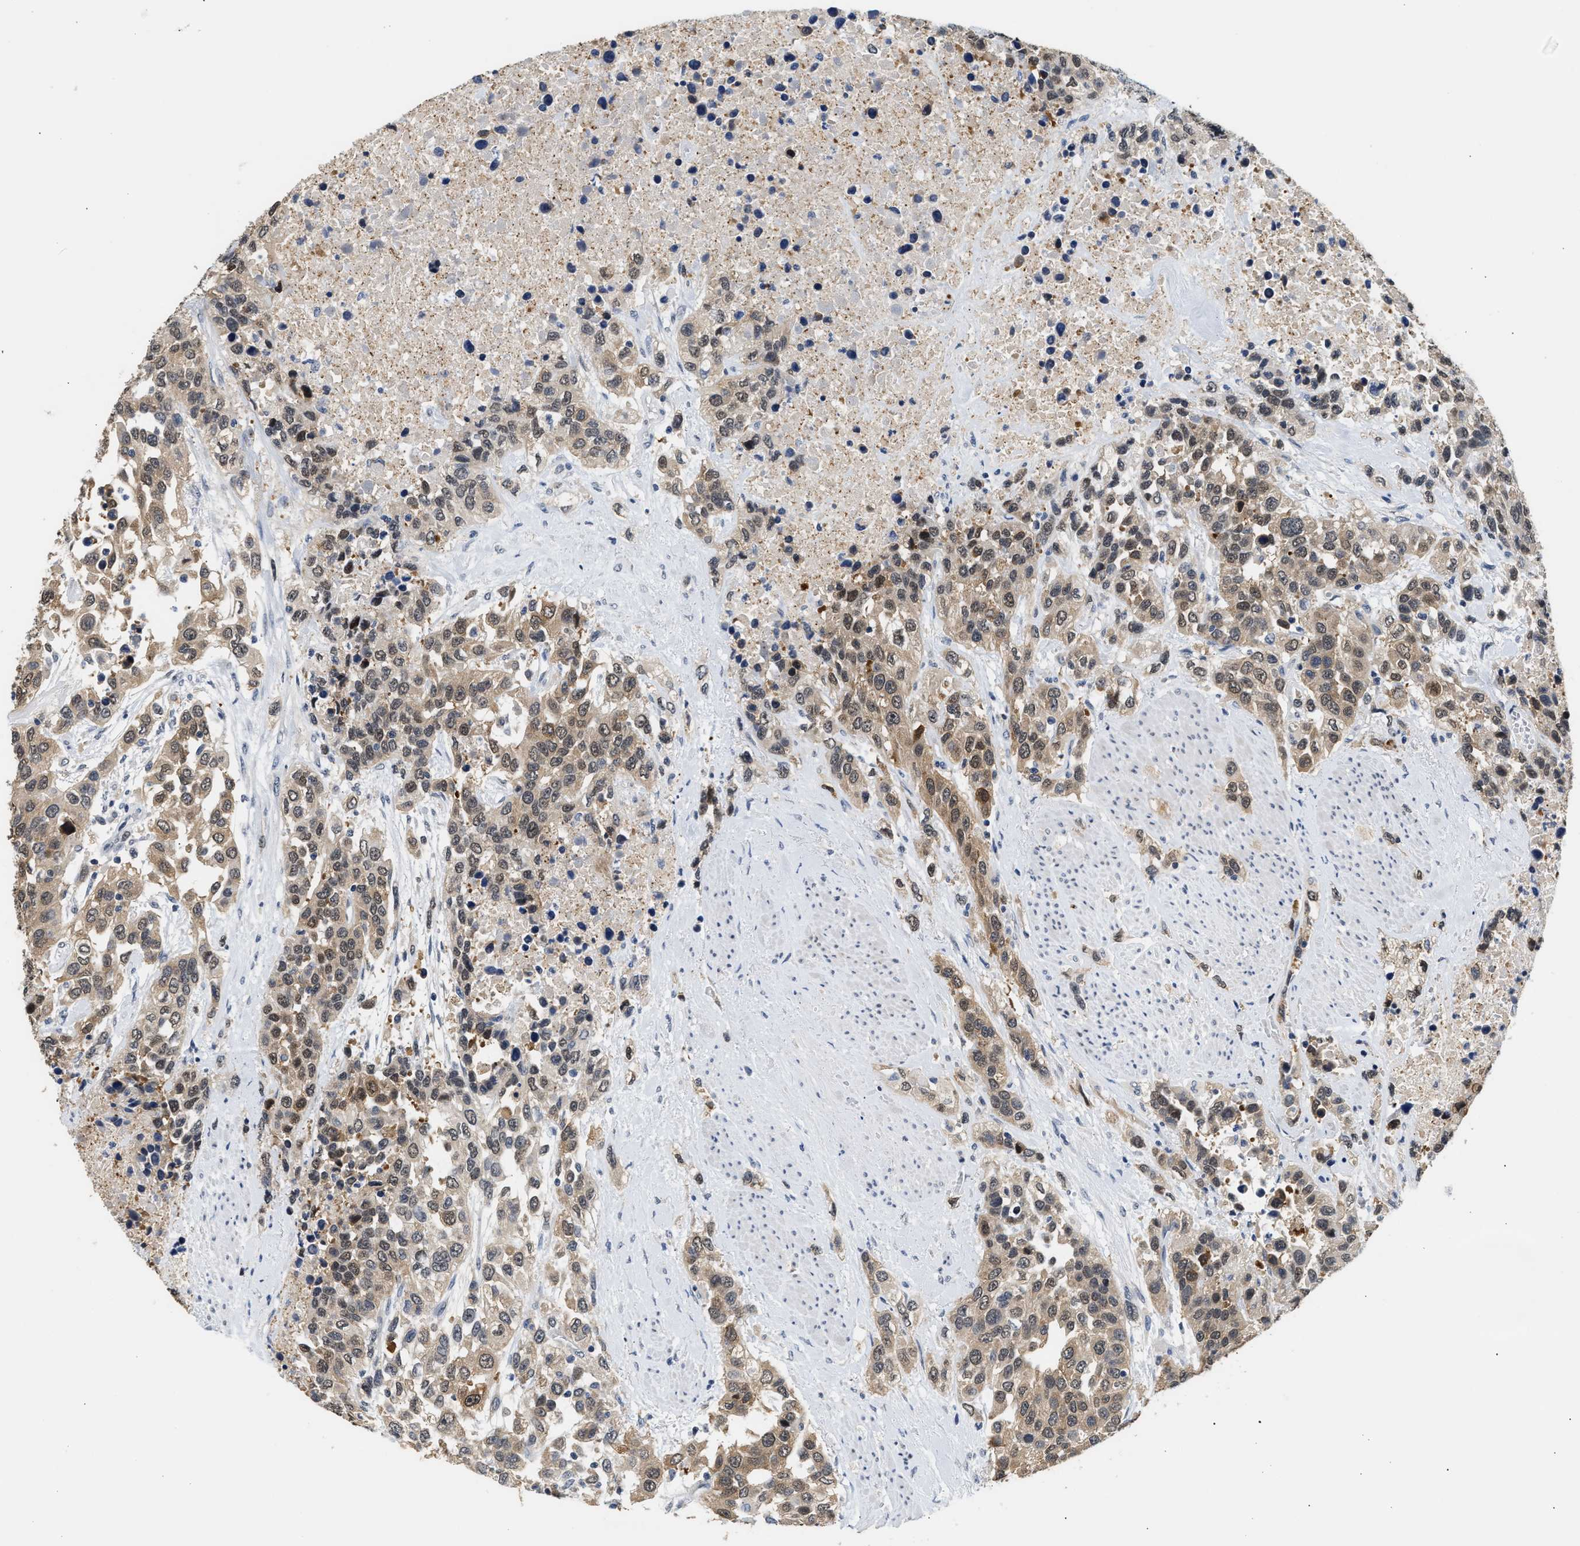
{"staining": {"intensity": "moderate", "quantity": ">75%", "location": "cytoplasmic/membranous,nuclear"}, "tissue": "urothelial cancer", "cell_type": "Tumor cells", "image_type": "cancer", "snomed": [{"axis": "morphology", "description": "Urothelial carcinoma, High grade"}, {"axis": "topography", "description": "Urinary bladder"}], "caption": "High-grade urothelial carcinoma tissue displays moderate cytoplasmic/membranous and nuclear positivity in approximately >75% of tumor cells, visualized by immunohistochemistry.", "gene": "PPM1L", "patient": {"sex": "female", "age": 80}}